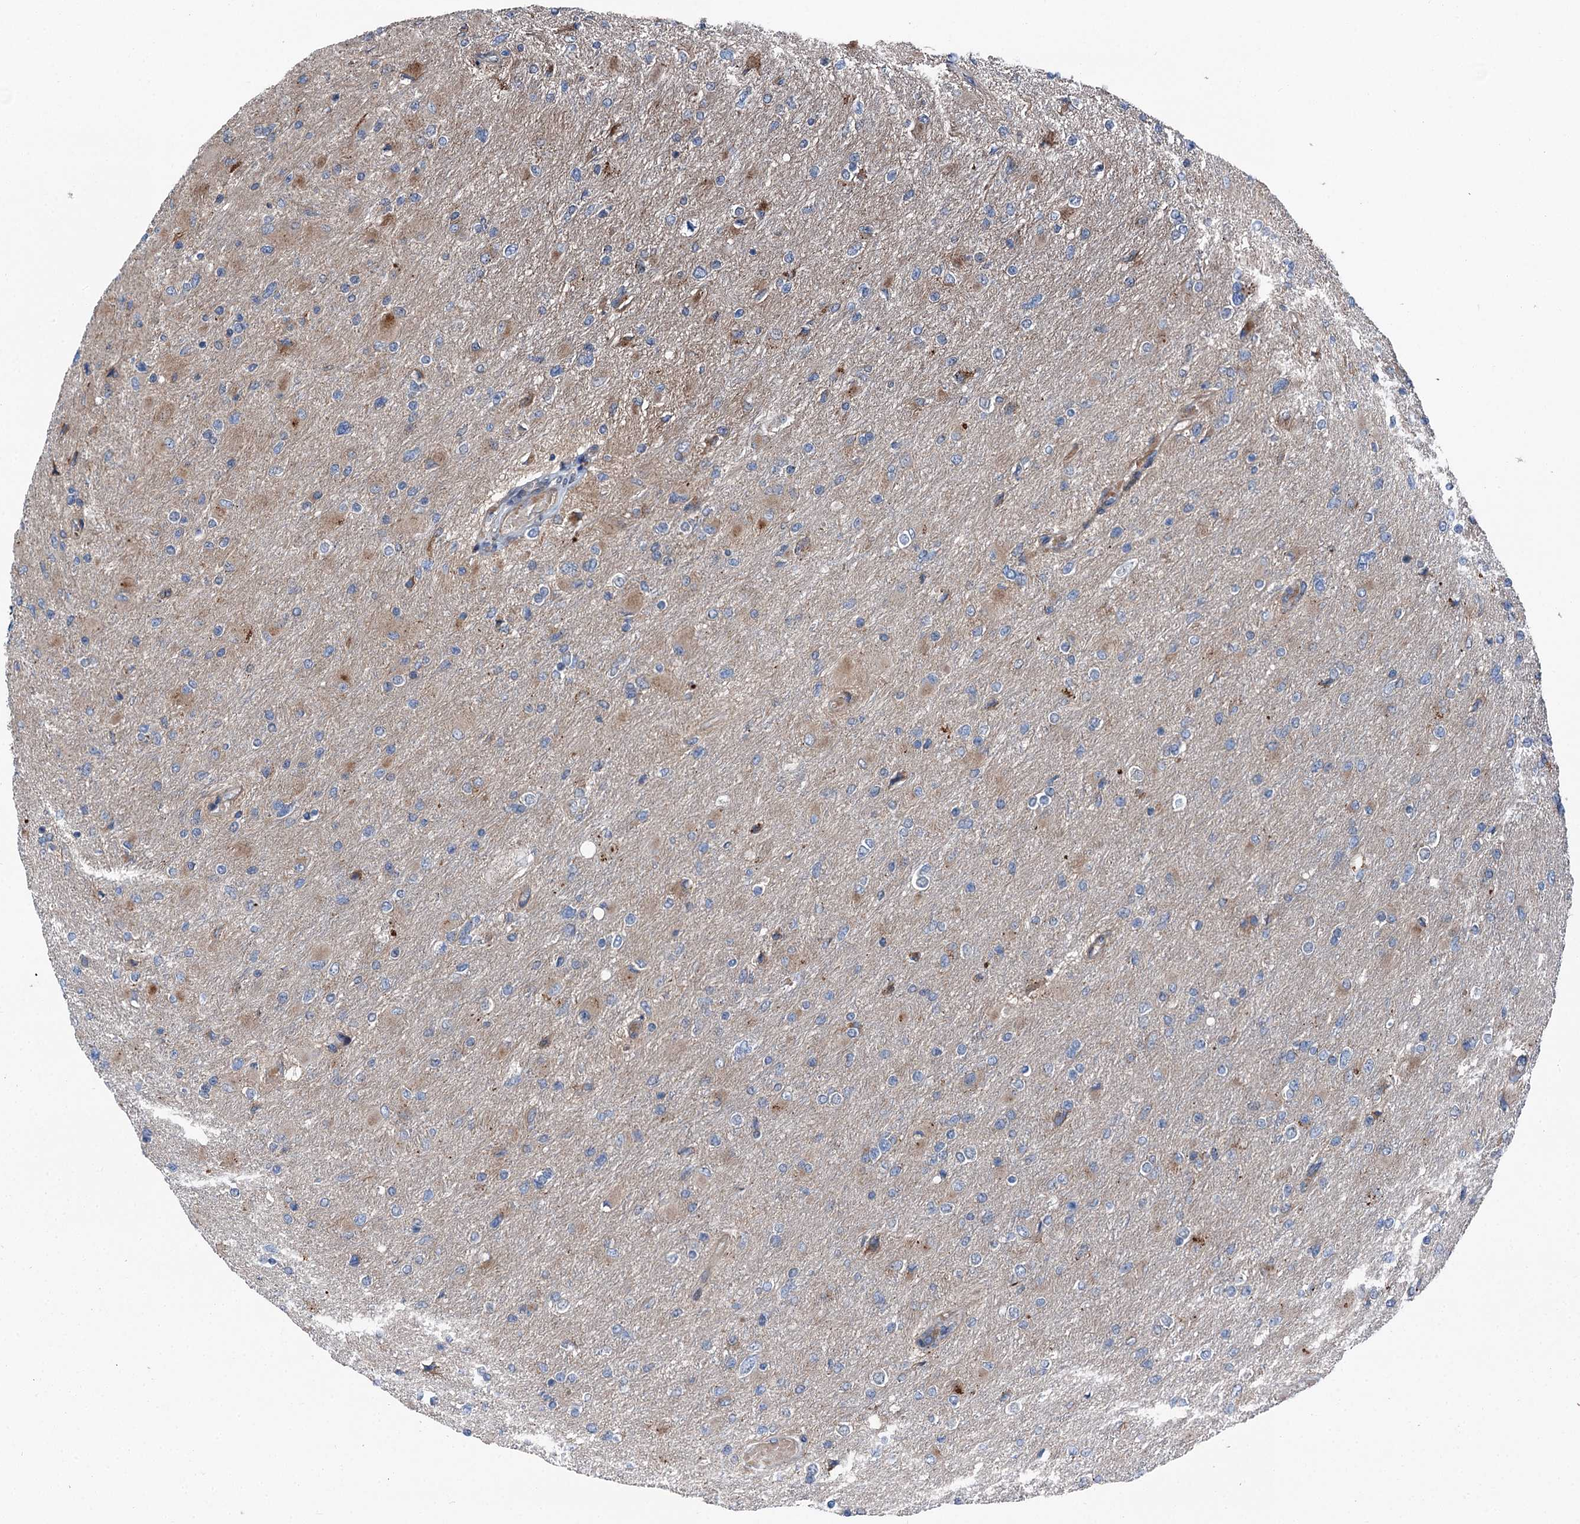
{"staining": {"intensity": "weak", "quantity": "<25%", "location": "cytoplasmic/membranous"}, "tissue": "glioma", "cell_type": "Tumor cells", "image_type": "cancer", "snomed": [{"axis": "morphology", "description": "Glioma, malignant, High grade"}, {"axis": "topography", "description": "Cerebral cortex"}], "caption": "High magnification brightfield microscopy of glioma stained with DAB (3,3'-diaminobenzidine) (brown) and counterstained with hematoxylin (blue): tumor cells show no significant expression.", "gene": "POLR1D", "patient": {"sex": "female", "age": 36}}